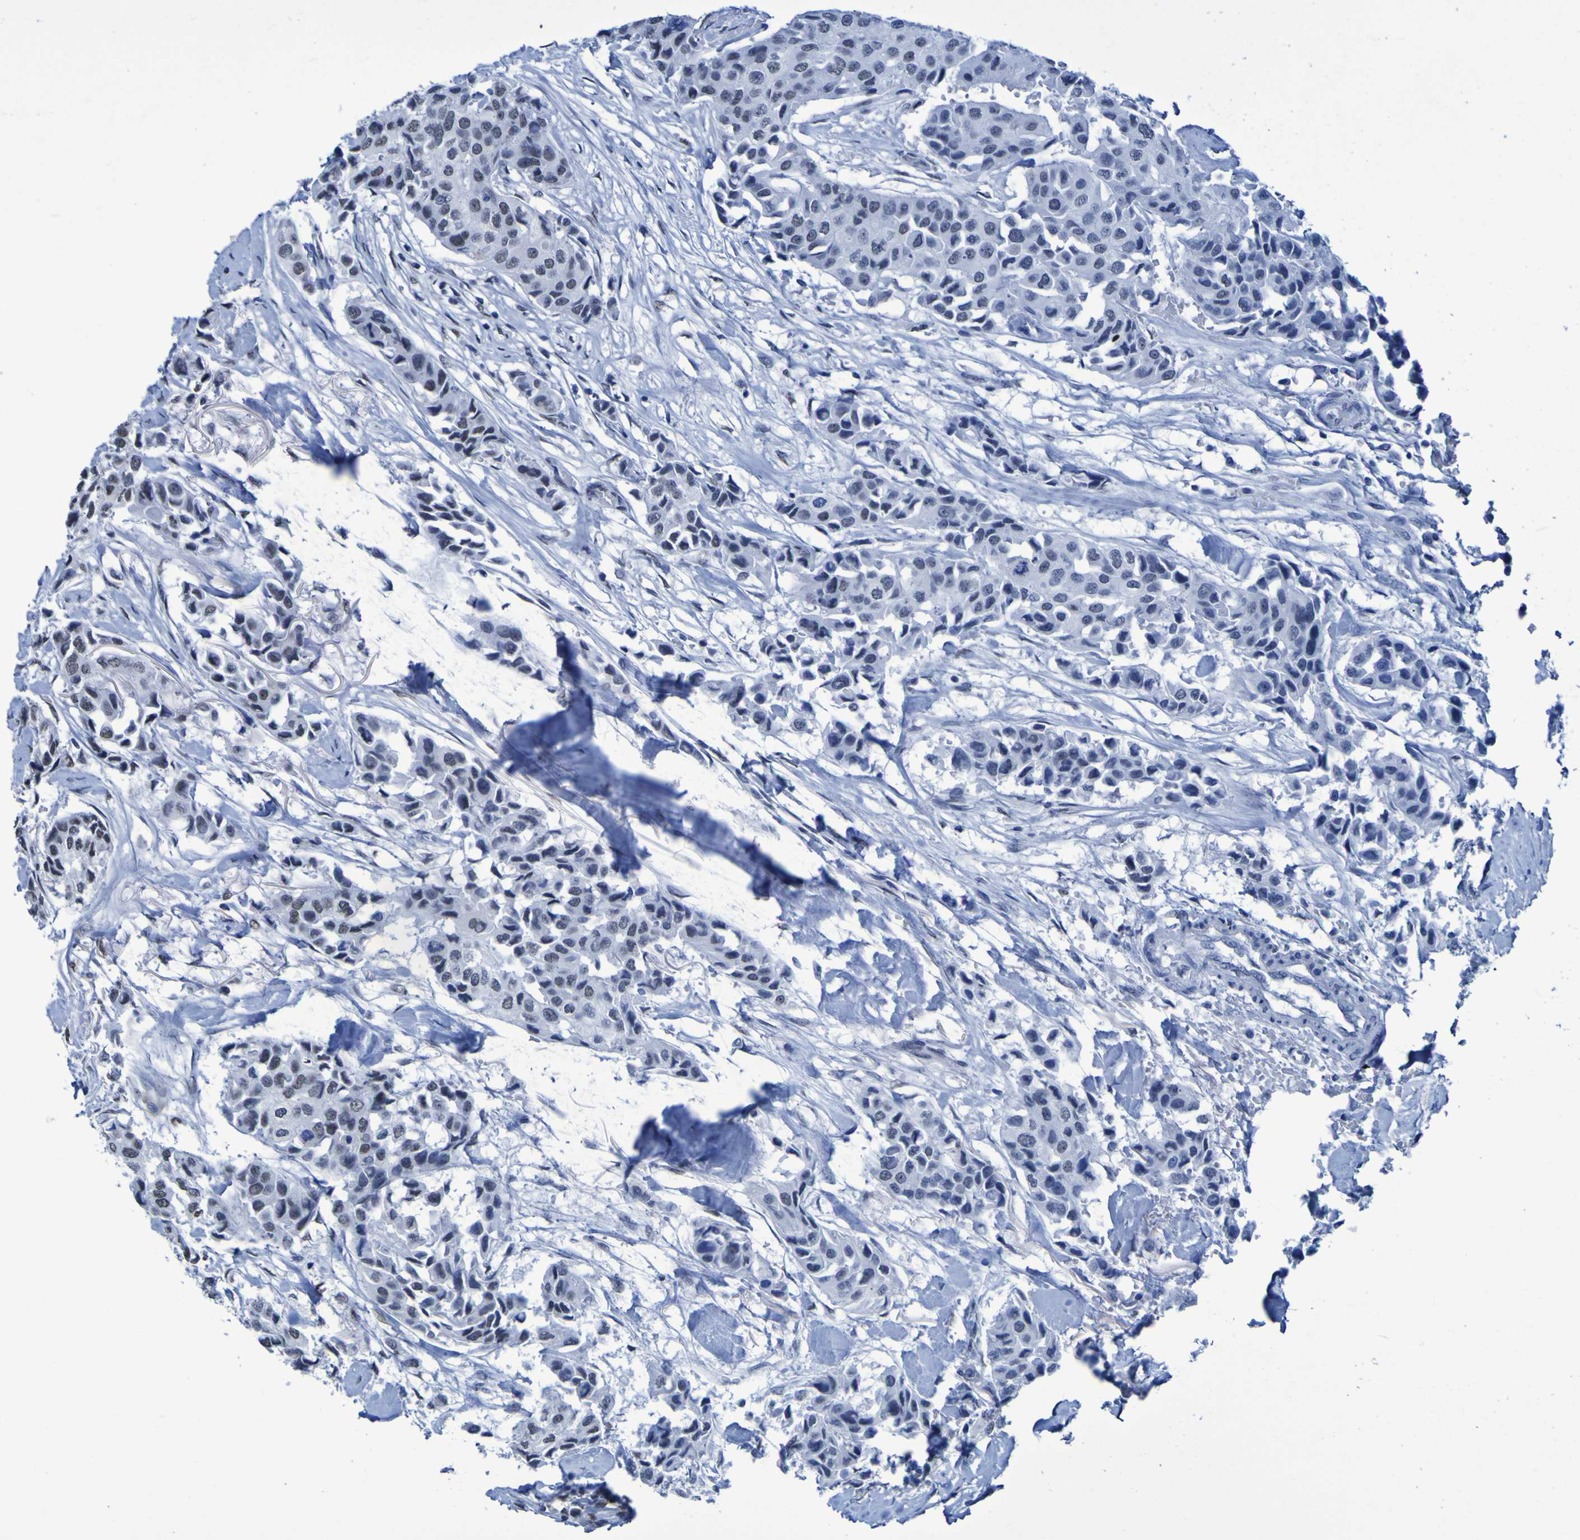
{"staining": {"intensity": "moderate", "quantity": "25%-75%", "location": "nuclear"}, "tissue": "breast cancer", "cell_type": "Tumor cells", "image_type": "cancer", "snomed": [{"axis": "morphology", "description": "Duct carcinoma"}, {"axis": "topography", "description": "Breast"}], "caption": "Immunohistochemistry (IHC) (DAB (3,3'-diaminobenzidine)) staining of human breast cancer (intraductal carcinoma) displays moderate nuclear protein staining in approximately 25%-75% of tumor cells.", "gene": "HNRNPR", "patient": {"sex": "female", "age": 80}}